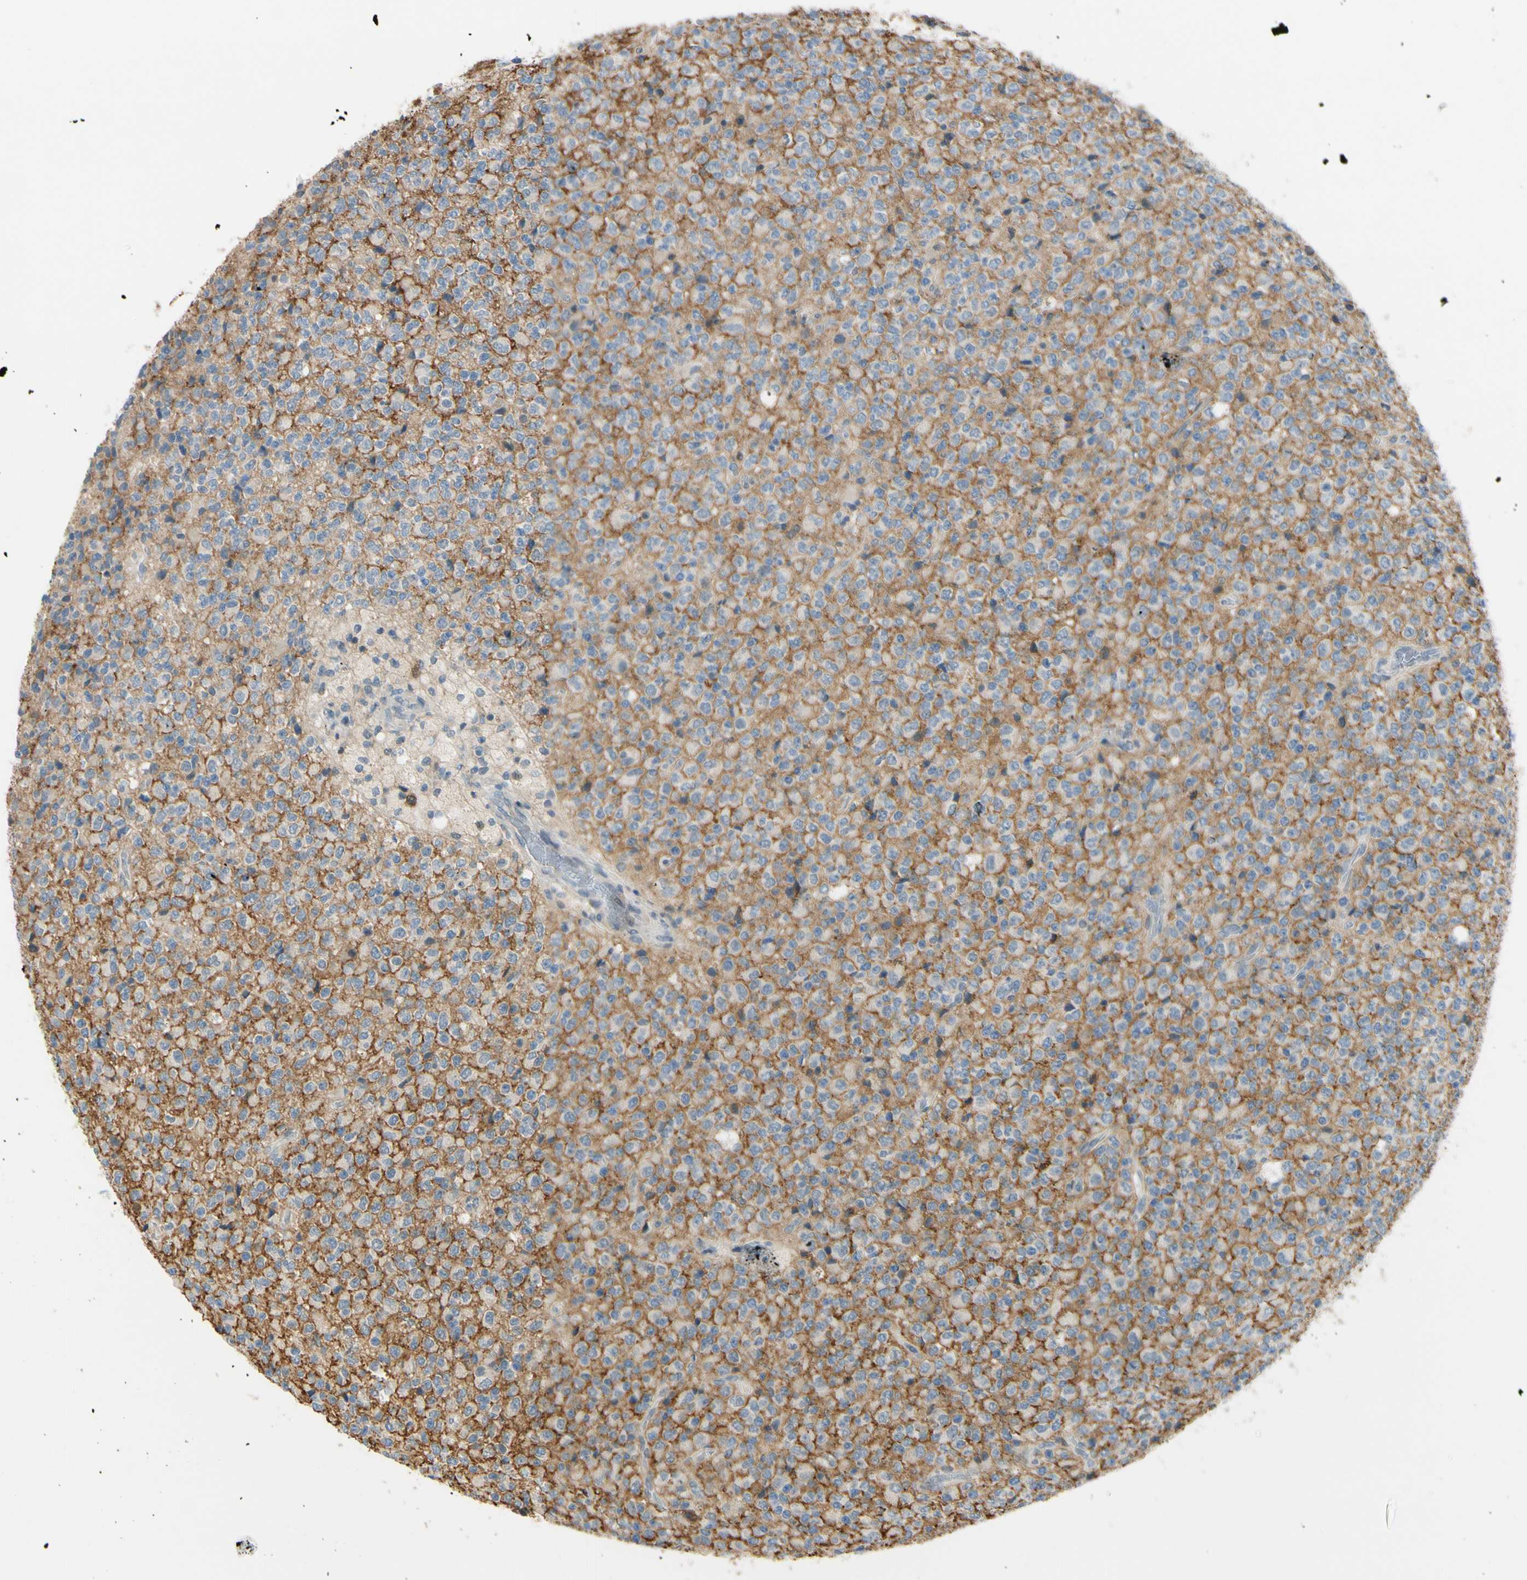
{"staining": {"intensity": "negative", "quantity": "none", "location": "none"}, "tissue": "glioma", "cell_type": "Tumor cells", "image_type": "cancer", "snomed": [{"axis": "morphology", "description": "Glioma, malignant, High grade"}, {"axis": "topography", "description": "pancreas cauda"}], "caption": "Tumor cells show no significant protein expression in malignant glioma (high-grade).", "gene": "PTTG1", "patient": {"sex": "male", "age": 60}}